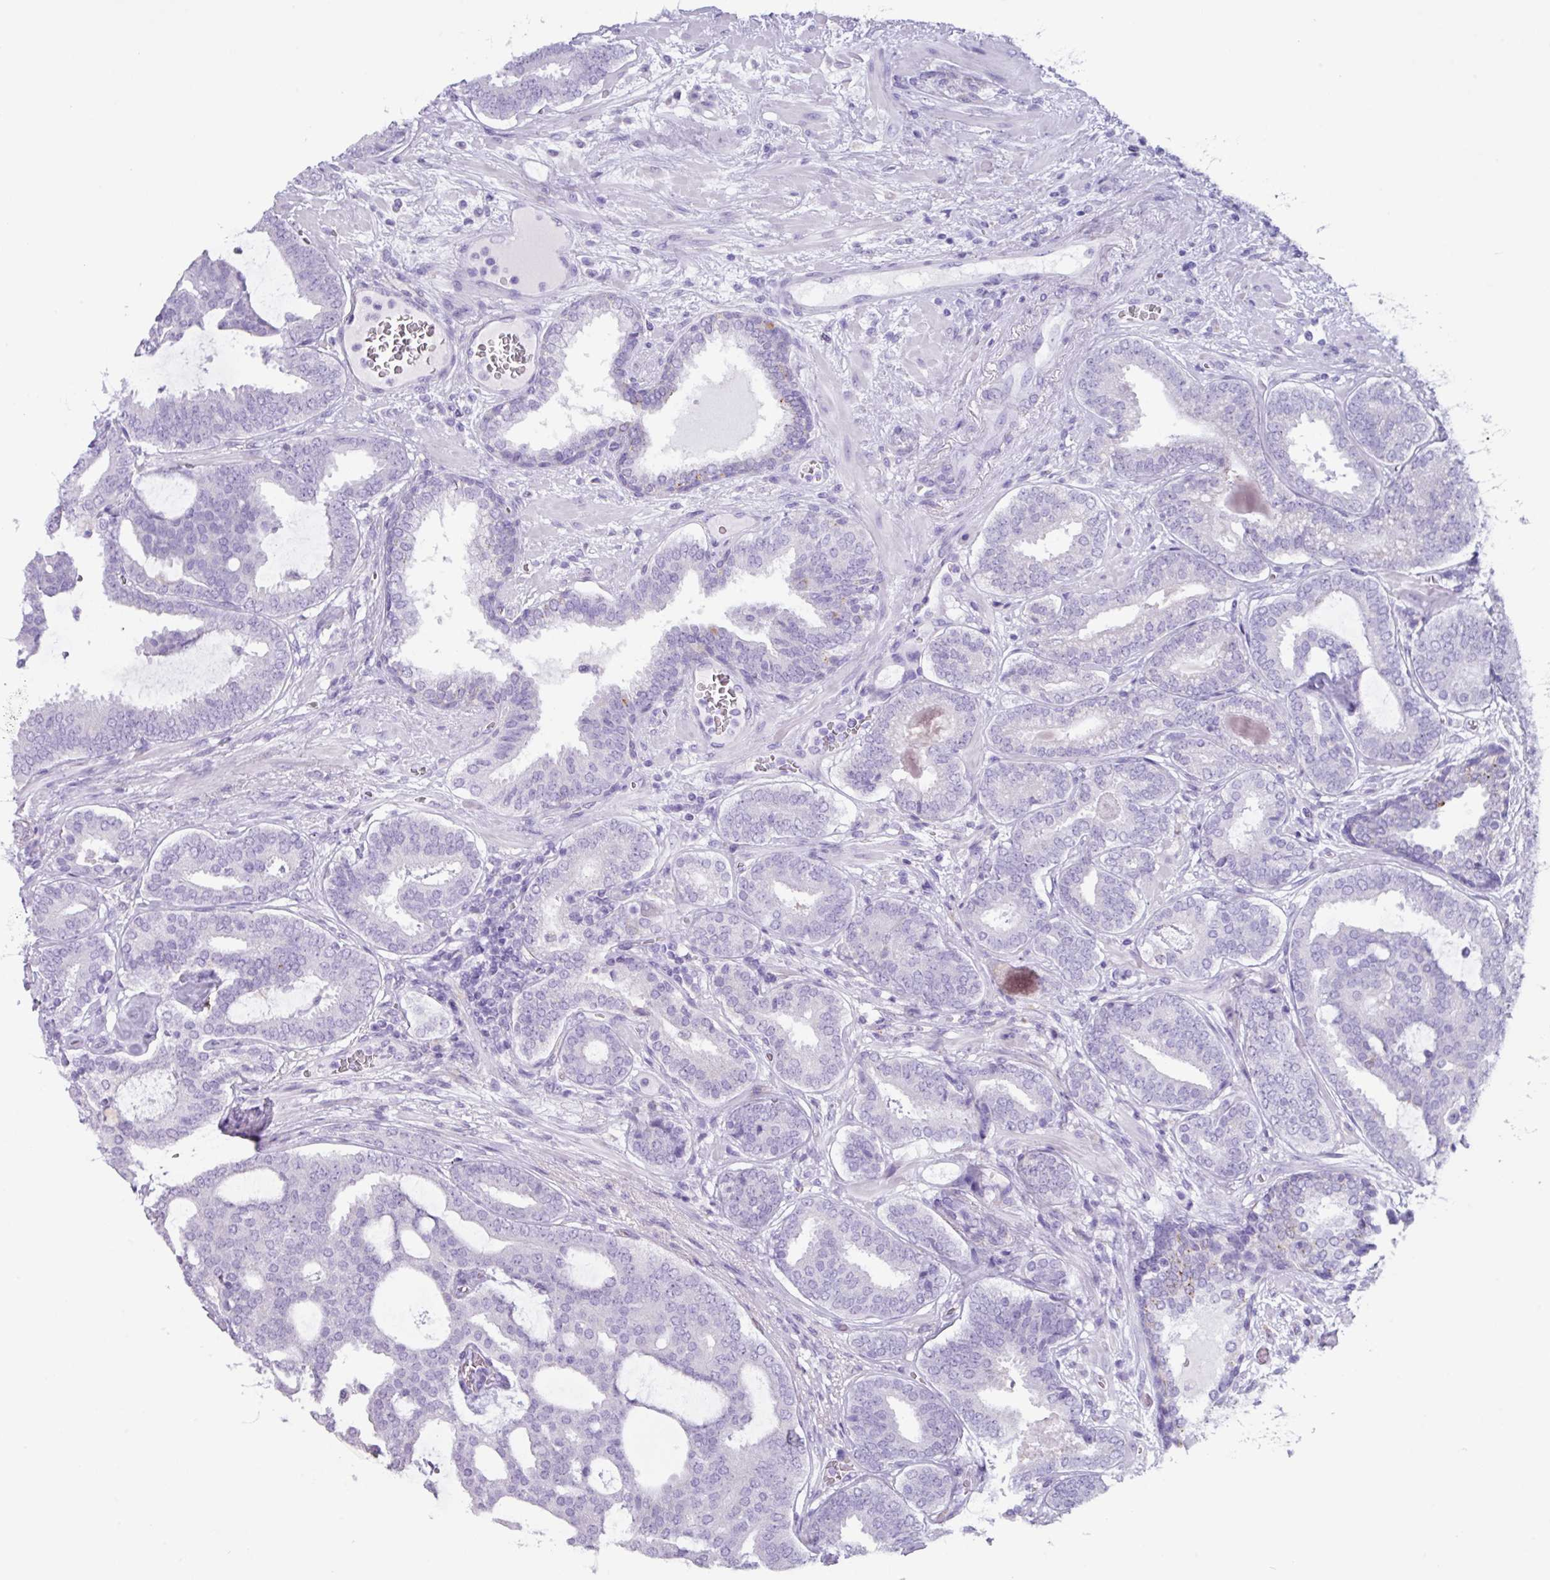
{"staining": {"intensity": "negative", "quantity": "none", "location": "none"}, "tissue": "prostate cancer", "cell_type": "Tumor cells", "image_type": "cancer", "snomed": [{"axis": "morphology", "description": "Adenocarcinoma, High grade"}, {"axis": "topography", "description": "Prostate"}], "caption": "High-grade adenocarcinoma (prostate) stained for a protein using immunohistochemistry (IHC) displays no staining tumor cells.", "gene": "NCCRP1", "patient": {"sex": "male", "age": 65}}